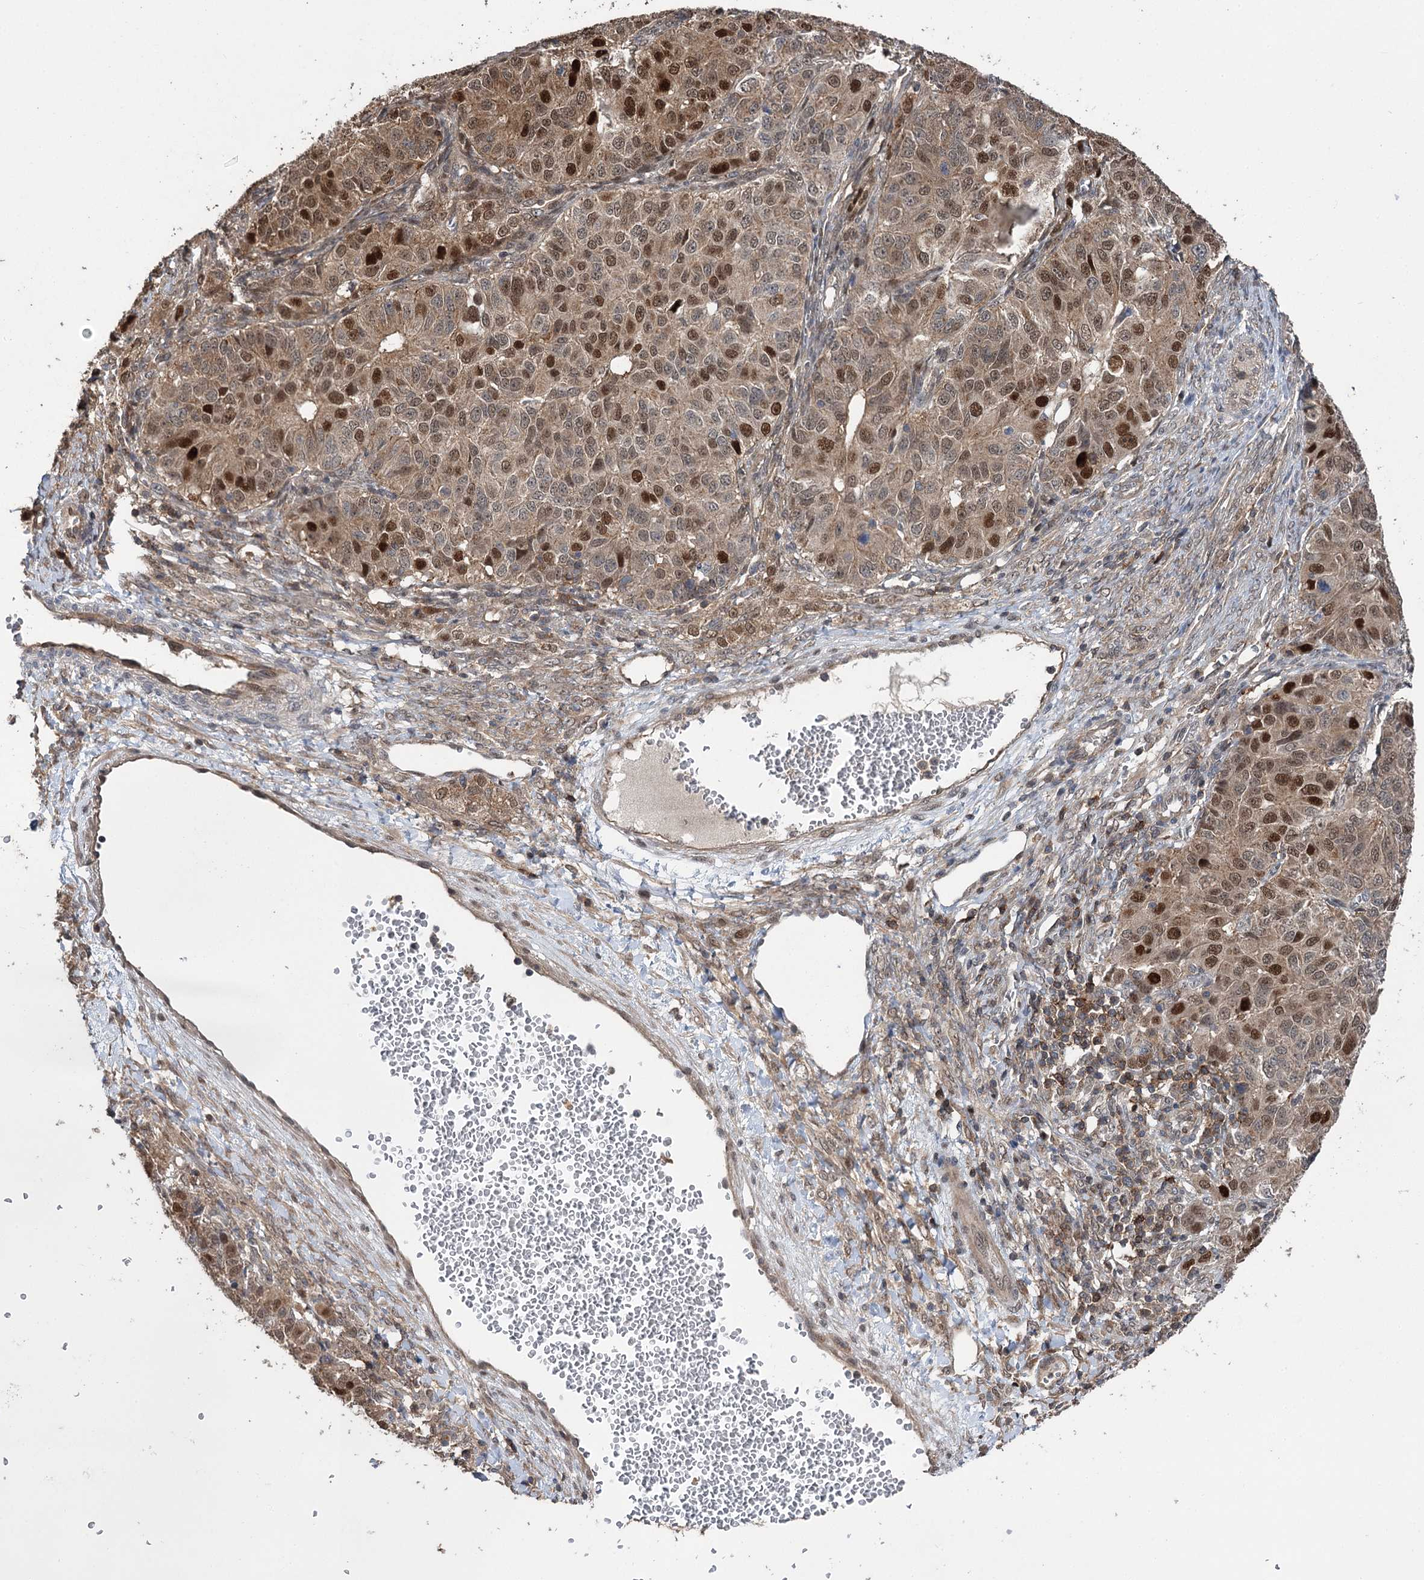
{"staining": {"intensity": "strong", "quantity": "25%-75%", "location": "nuclear"}, "tissue": "ovarian cancer", "cell_type": "Tumor cells", "image_type": "cancer", "snomed": [{"axis": "morphology", "description": "Carcinoma, endometroid"}, {"axis": "topography", "description": "Ovary"}], "caption": "There is high levels of strong nuclear expression in tumor cells of endometroid carcinoma (ovarian), as demonstrated by immunohistochemical staining (brown color).", "gene": "STX6", "patient": {"sex": "female", "age": 51}}